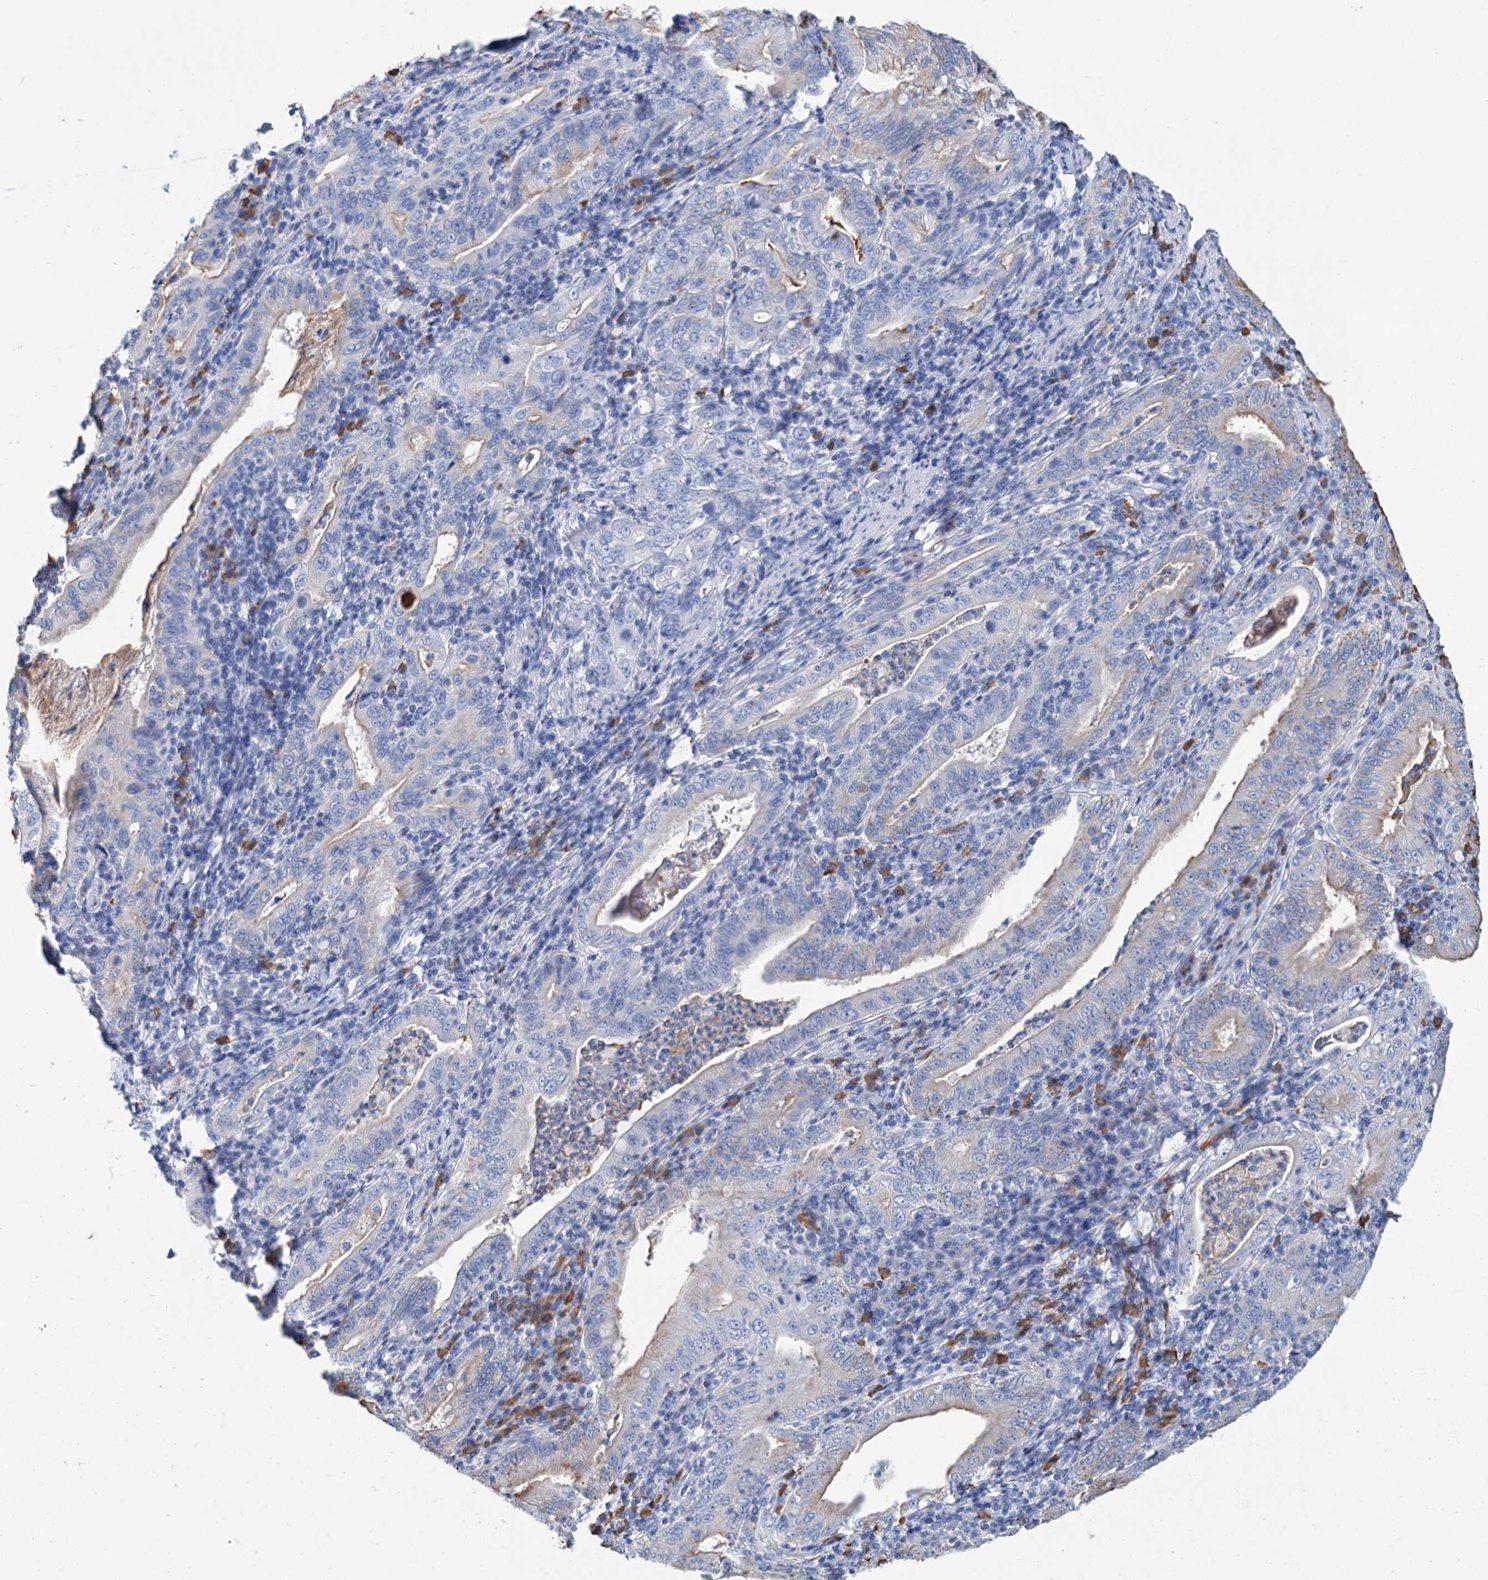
{"staining": {"intensity": "weak", "quantity": "<25%", "location": "cytoplasmic/membranous"}, "tissue": "stomach cancer", "cell_type": "Tumor cells", "image_type": "cancer", "snomed": [{"axis": "morphology", "description": "Normal tissue, NOS"}, {"axis": "morphology", "description": "Adenocarcinoma, NOS"}, {"axis": "topography", "description": "Esophagus"}, {"axis": "topography", "description": "Stomach, upper"}, {"axis": "topography", "description": "Peripheral nerve tissue"}], "caption": "DAB immunohistochemical staining of human stomach cancer (adenocarcinoma) displays no significant staining in tumor cells.", "gene": "FBXW12", "patient": {"sex": "male", "age": 62}}